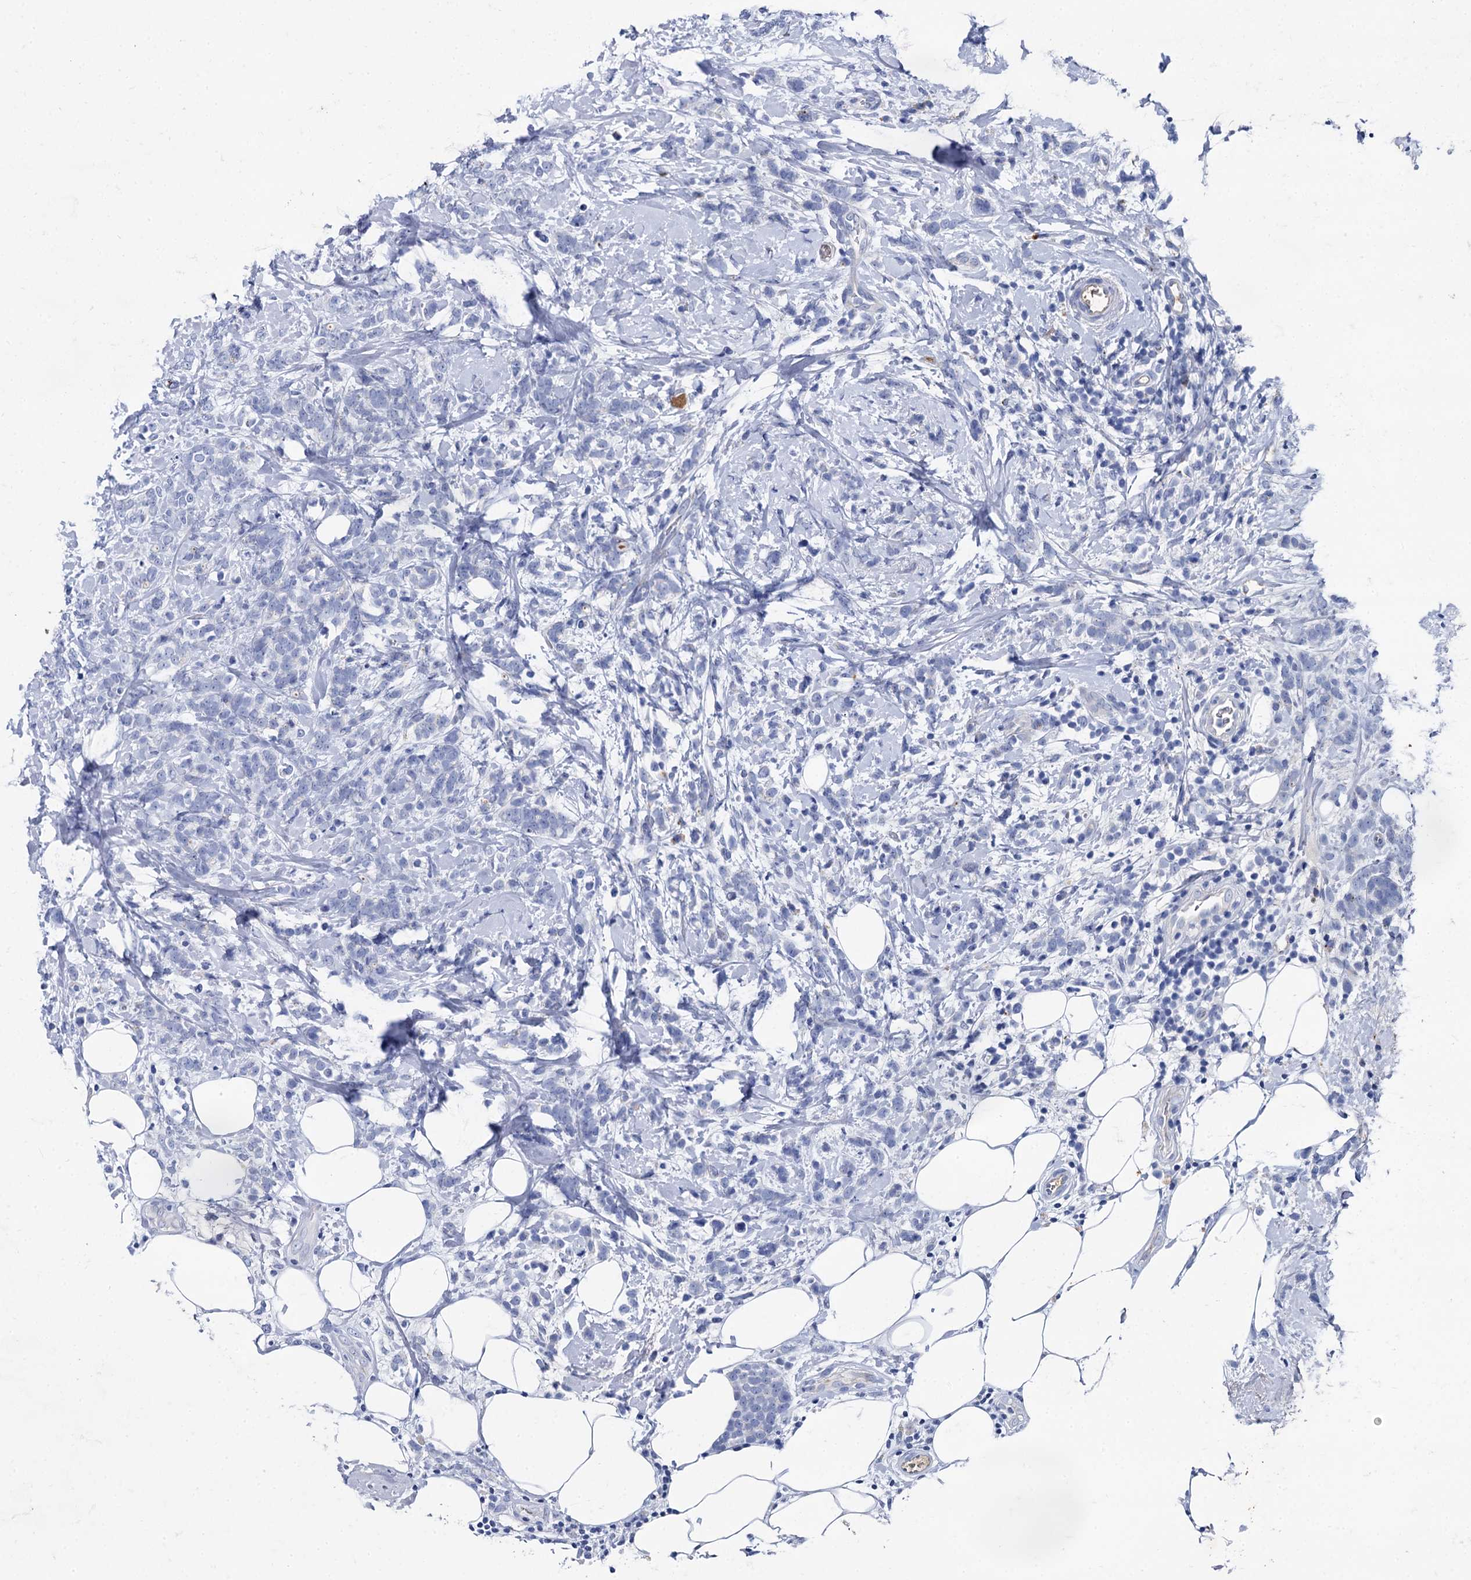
{"staining": {"intensity": "negative", "quantity": "none", "location": "none"}, "tissue": "breast cancer", "cell_type": "Tumor cells", "image_type": "cancer", "snomed": [{"axis": "morphology", "description": "Lobular carcinoma"}, {"axis": "topography", "description": "Breast"}], "caption": "Immunohistochemical staining of human breast lobular carcinoma demonstrates no significant positivity in tumor cells.", "gene": "TMEM72", "patient": {"sex": "female", "age": 58}}